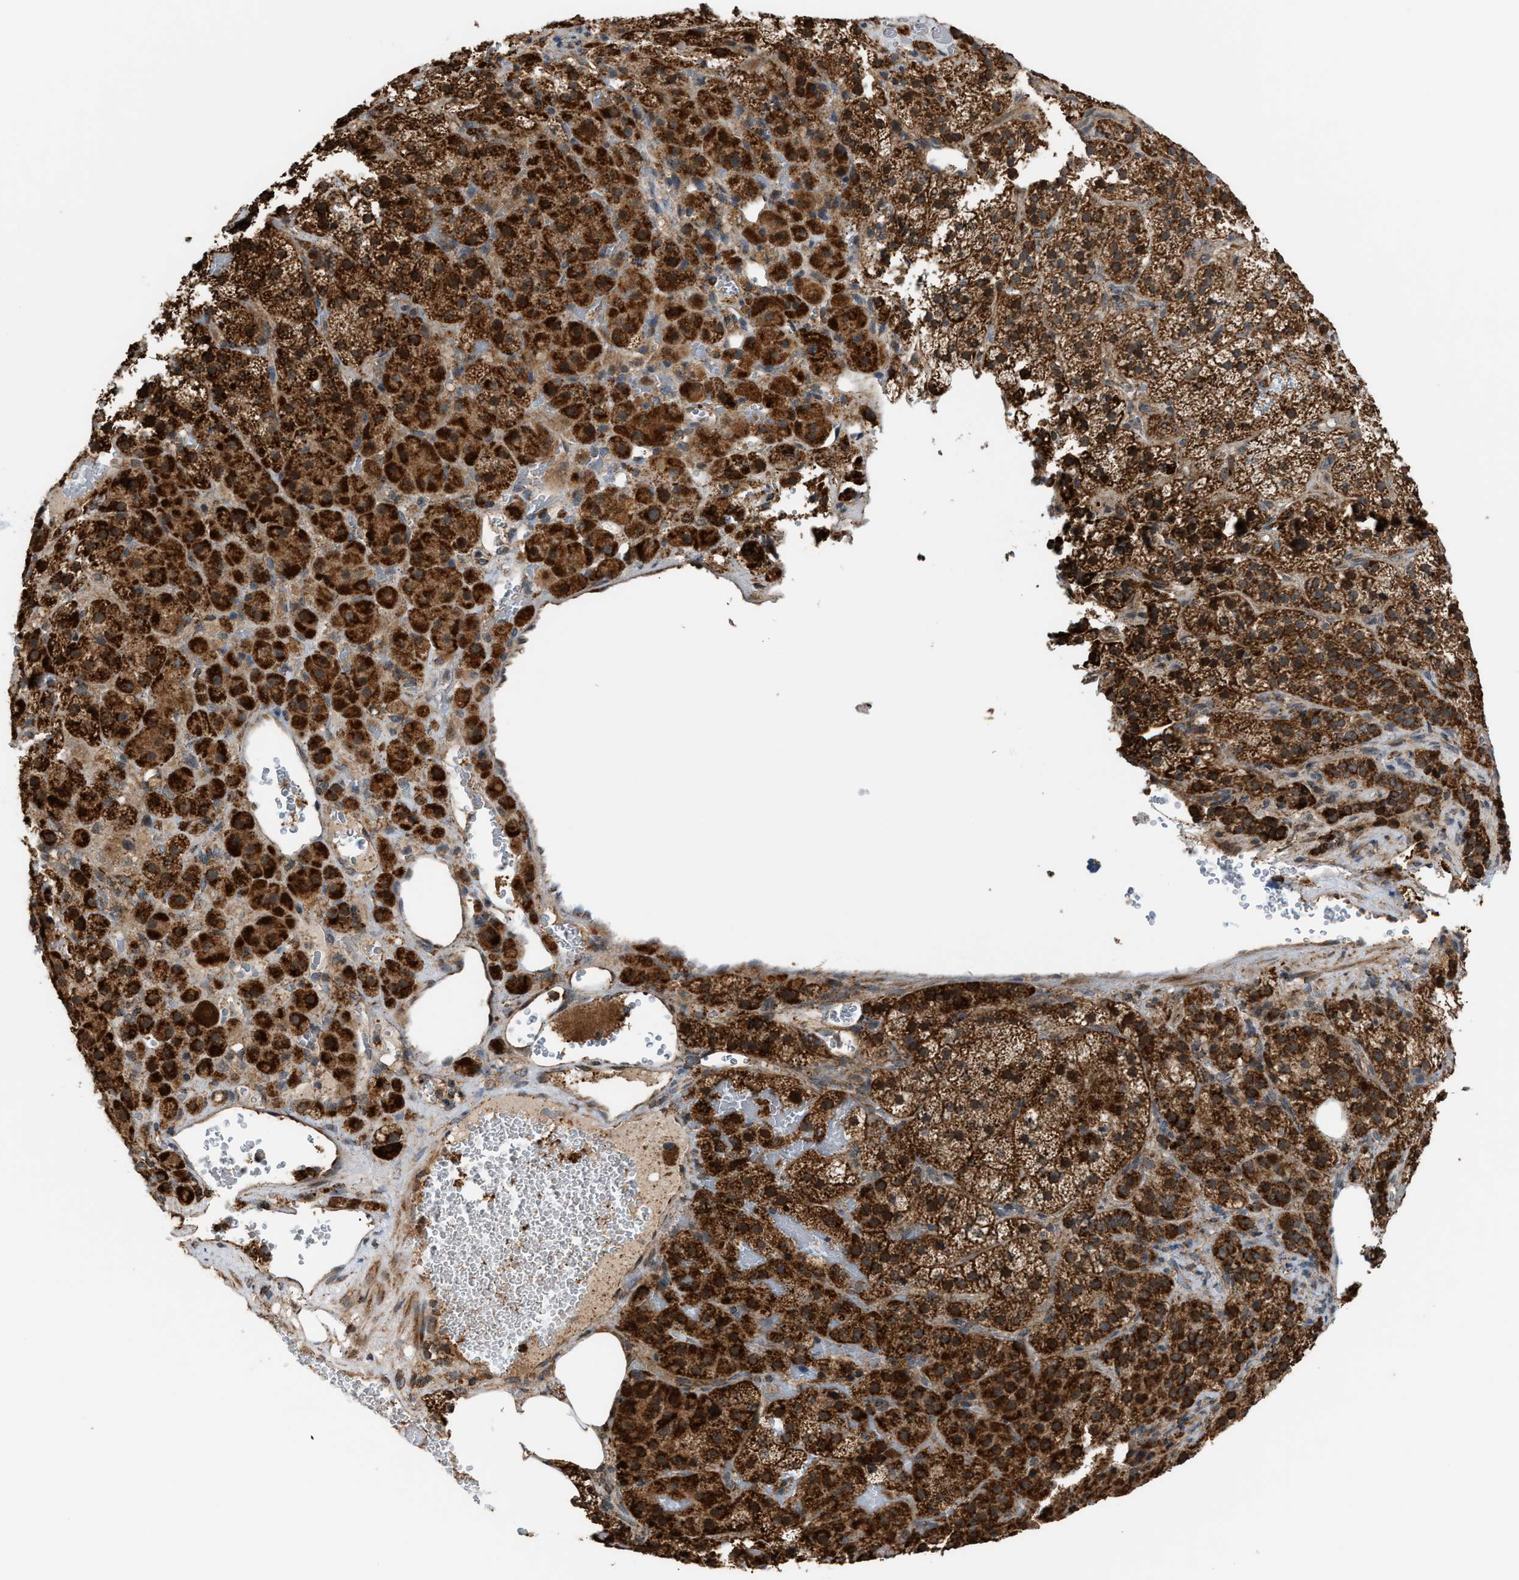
{"staining": {"intensity": "strong", "quantity": ">75%", "location": "cytoplasmic/membranous"}, "tissue": "adrenal gland", "cell_type": "Glandular cells", "image_type": "normal", "snomed": [{"axis": "morphology", "description": "Normal tissue, NOS"}, {"axis": "topography", "description": "Adrenal gland"}], "caption": "Strong cytoplasmic/membranous protein staining is appreciated in about >75% of glandular cells in adrenal gland.", "gene": "SGSM2", "patient": {"sex": "female", "age": 59}}